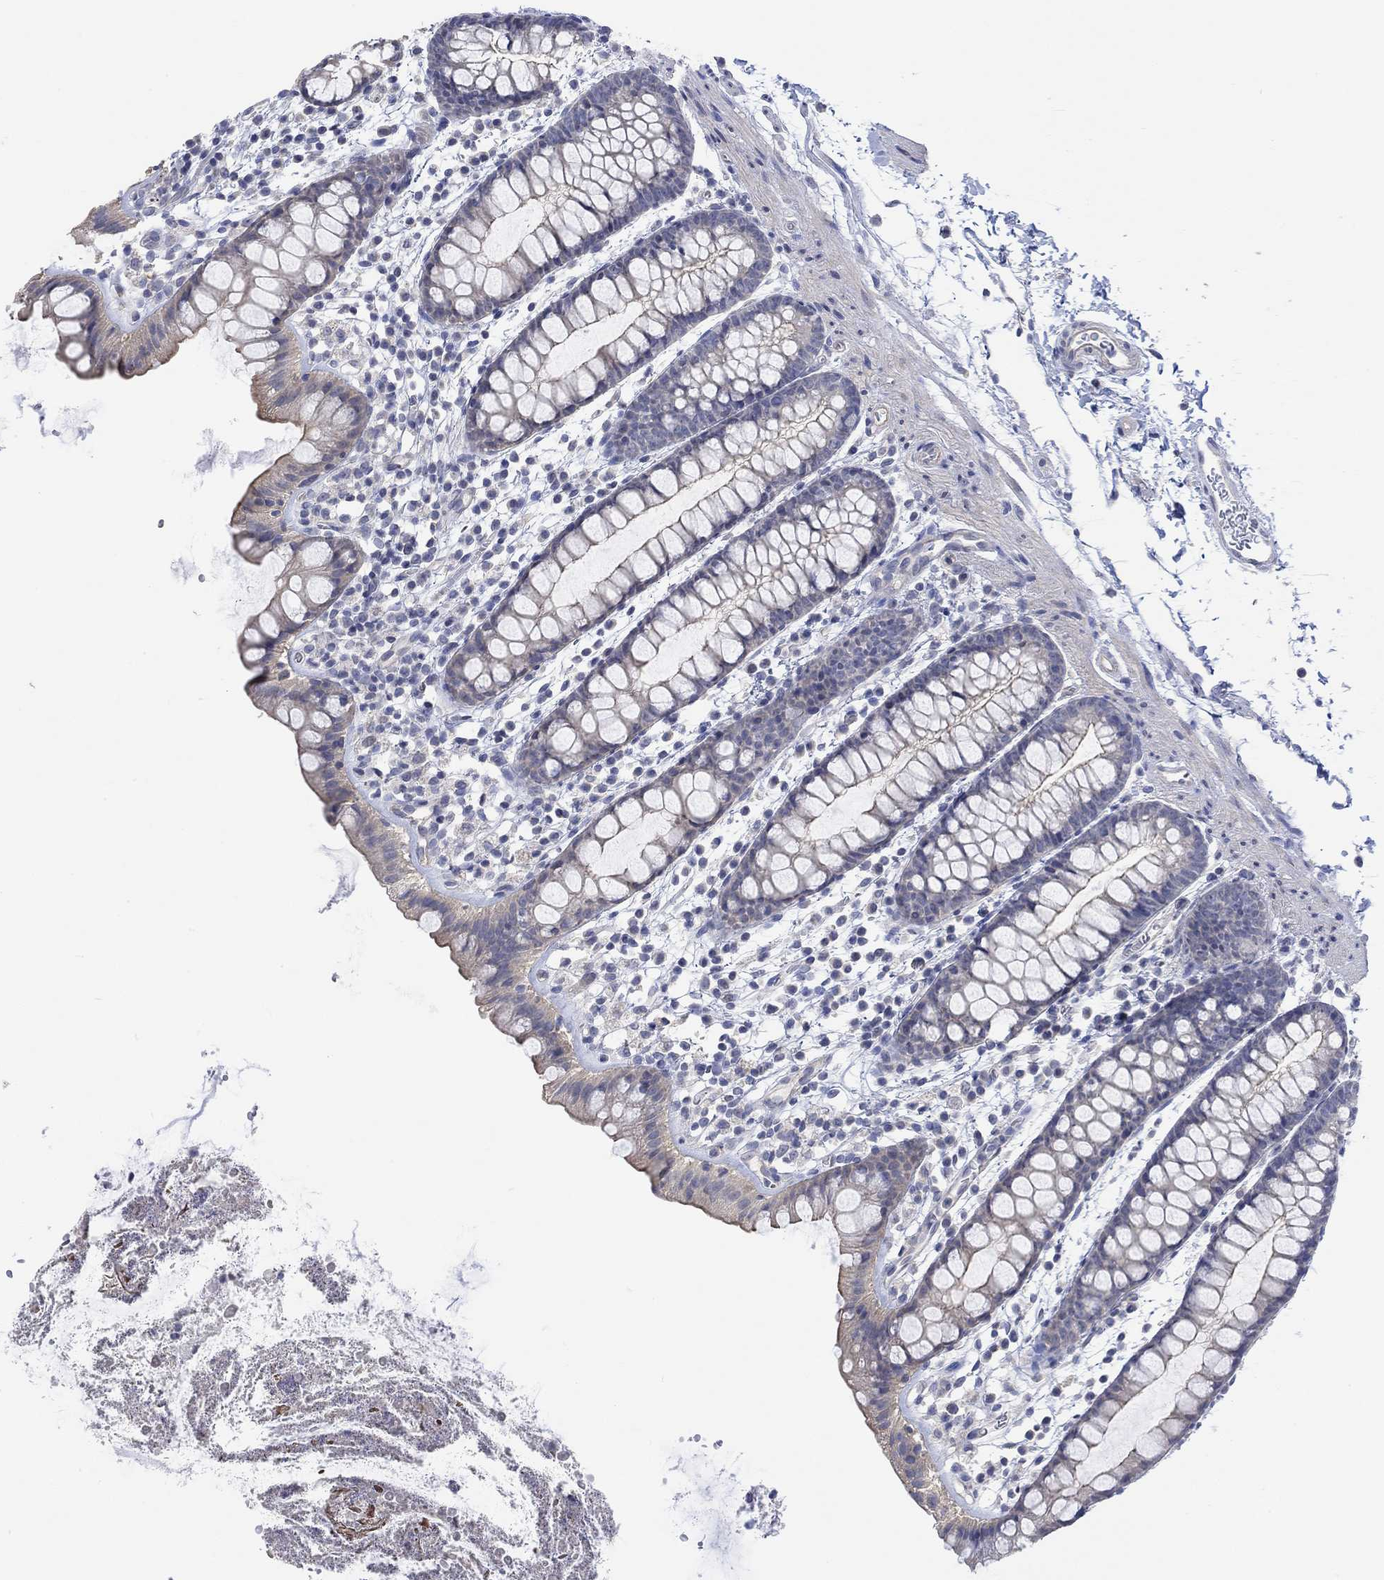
{"staining": {"intensity": "weak", "quantity": "<25%", "location": "cytoplasmic/membranous"}, "tissue": "rectum", "cell_type": "Glandular cells", "image_type": "normal", "snomed": [{"axis": "morphology", "description": "Normal tissue, NOS"}, {"axis": "topography", "description": "Rectum"}], "caption": "Immunohistochemical staining of normal human rectum displays no significant positivity in glandular cells. Nuclei are stained in blue.", "gene": "AGRP", "patient": {"sex": "male", "age": 57}}